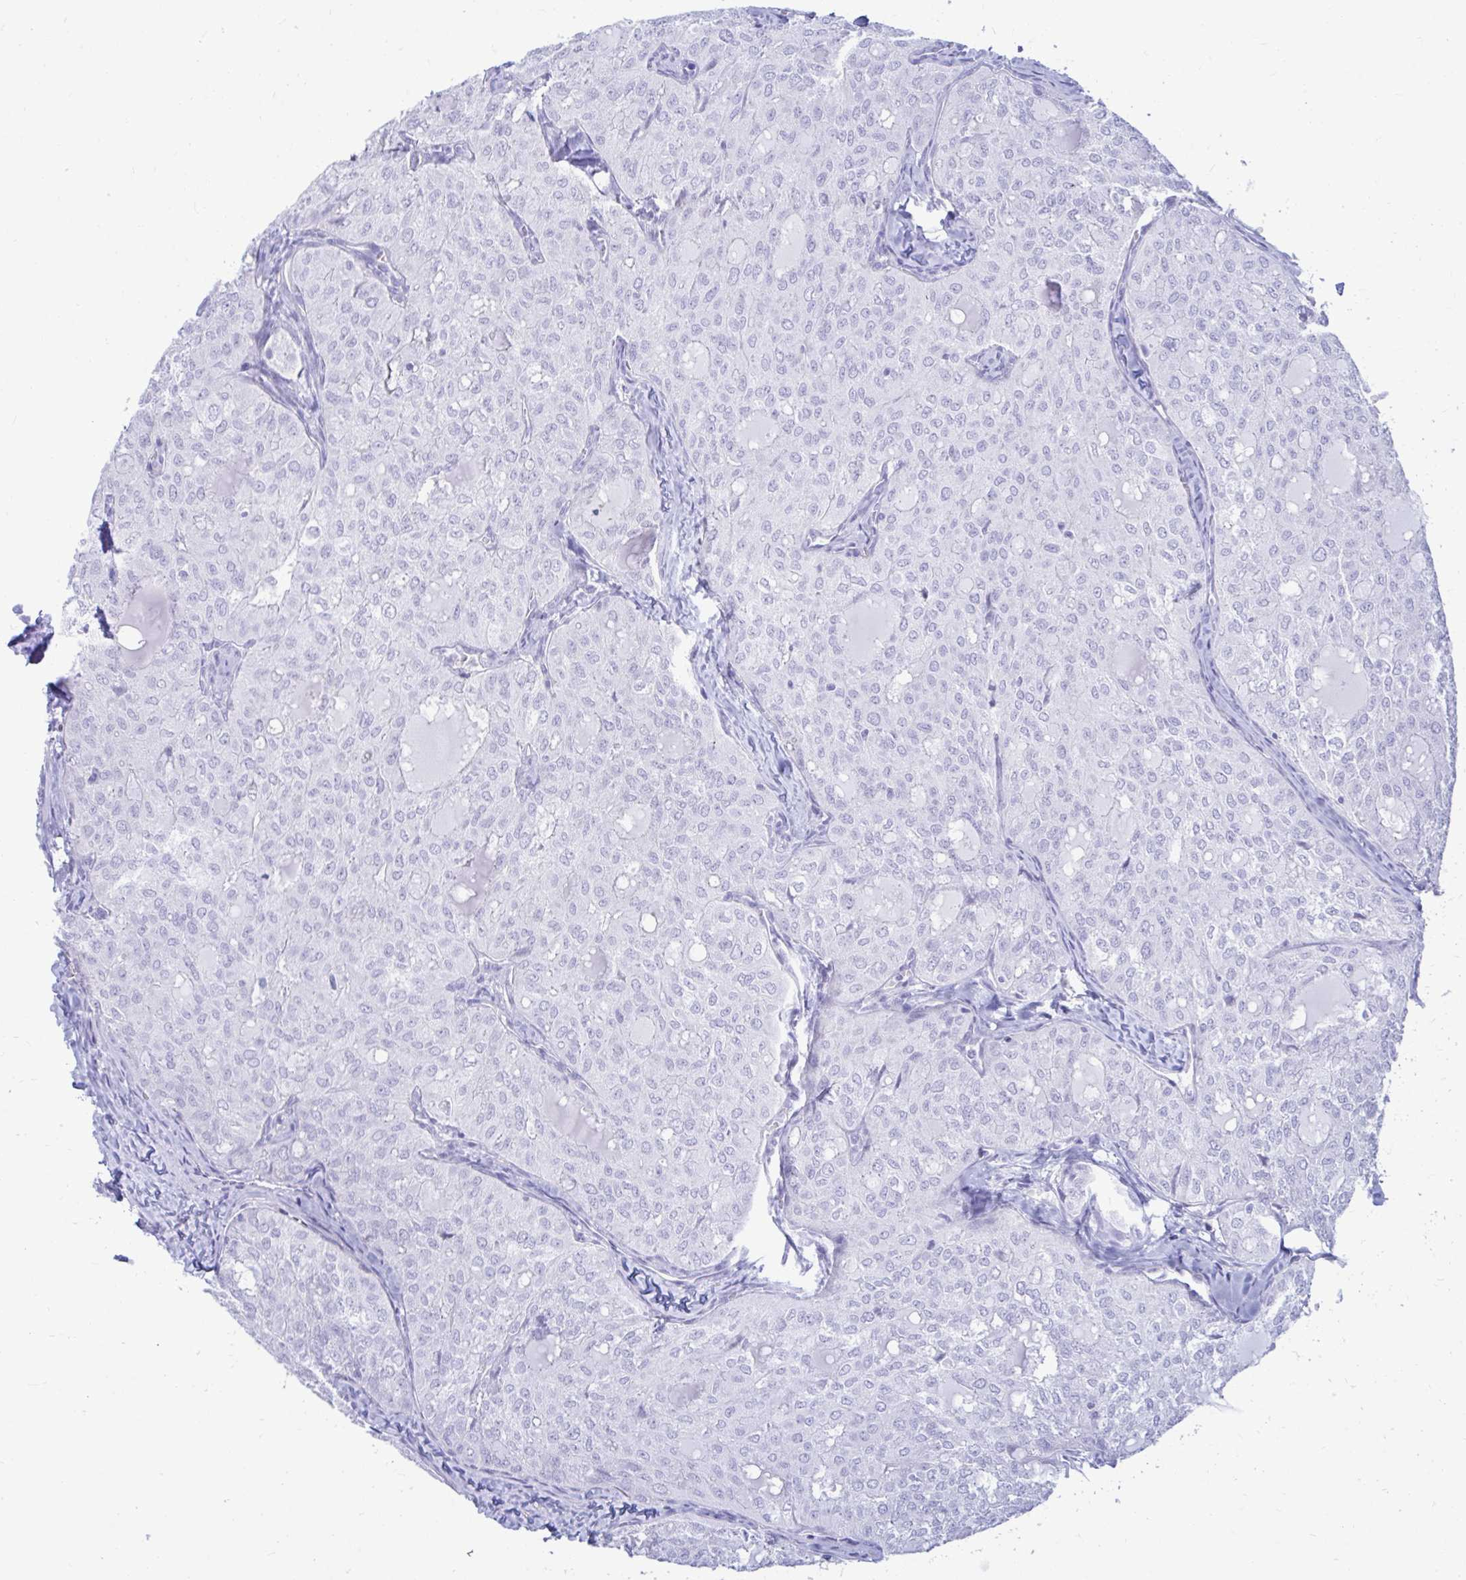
{"staining": {"intensity": "negative", "quantity": "none", "location": "none"}, "tissue": "thyroid cancer", "cell_type": "Tumor cells", "image_type": "cancer", "snomed": [{"axis": "morphology", "description": "Follicular adenoma carcinoma, NOS"}, {"axis": "topography", "description": "Thyroid gland"}], "caption": "Immunohistochemistry (IHC) micrograph of neoplastic tissue: thyroid cancer (follicular adenoma carcinoma) stained with DAB reveals no significant protein expression in tumor cells.", "gene": "SHISA8", "patient": {"sex": "male", "age": 75}}